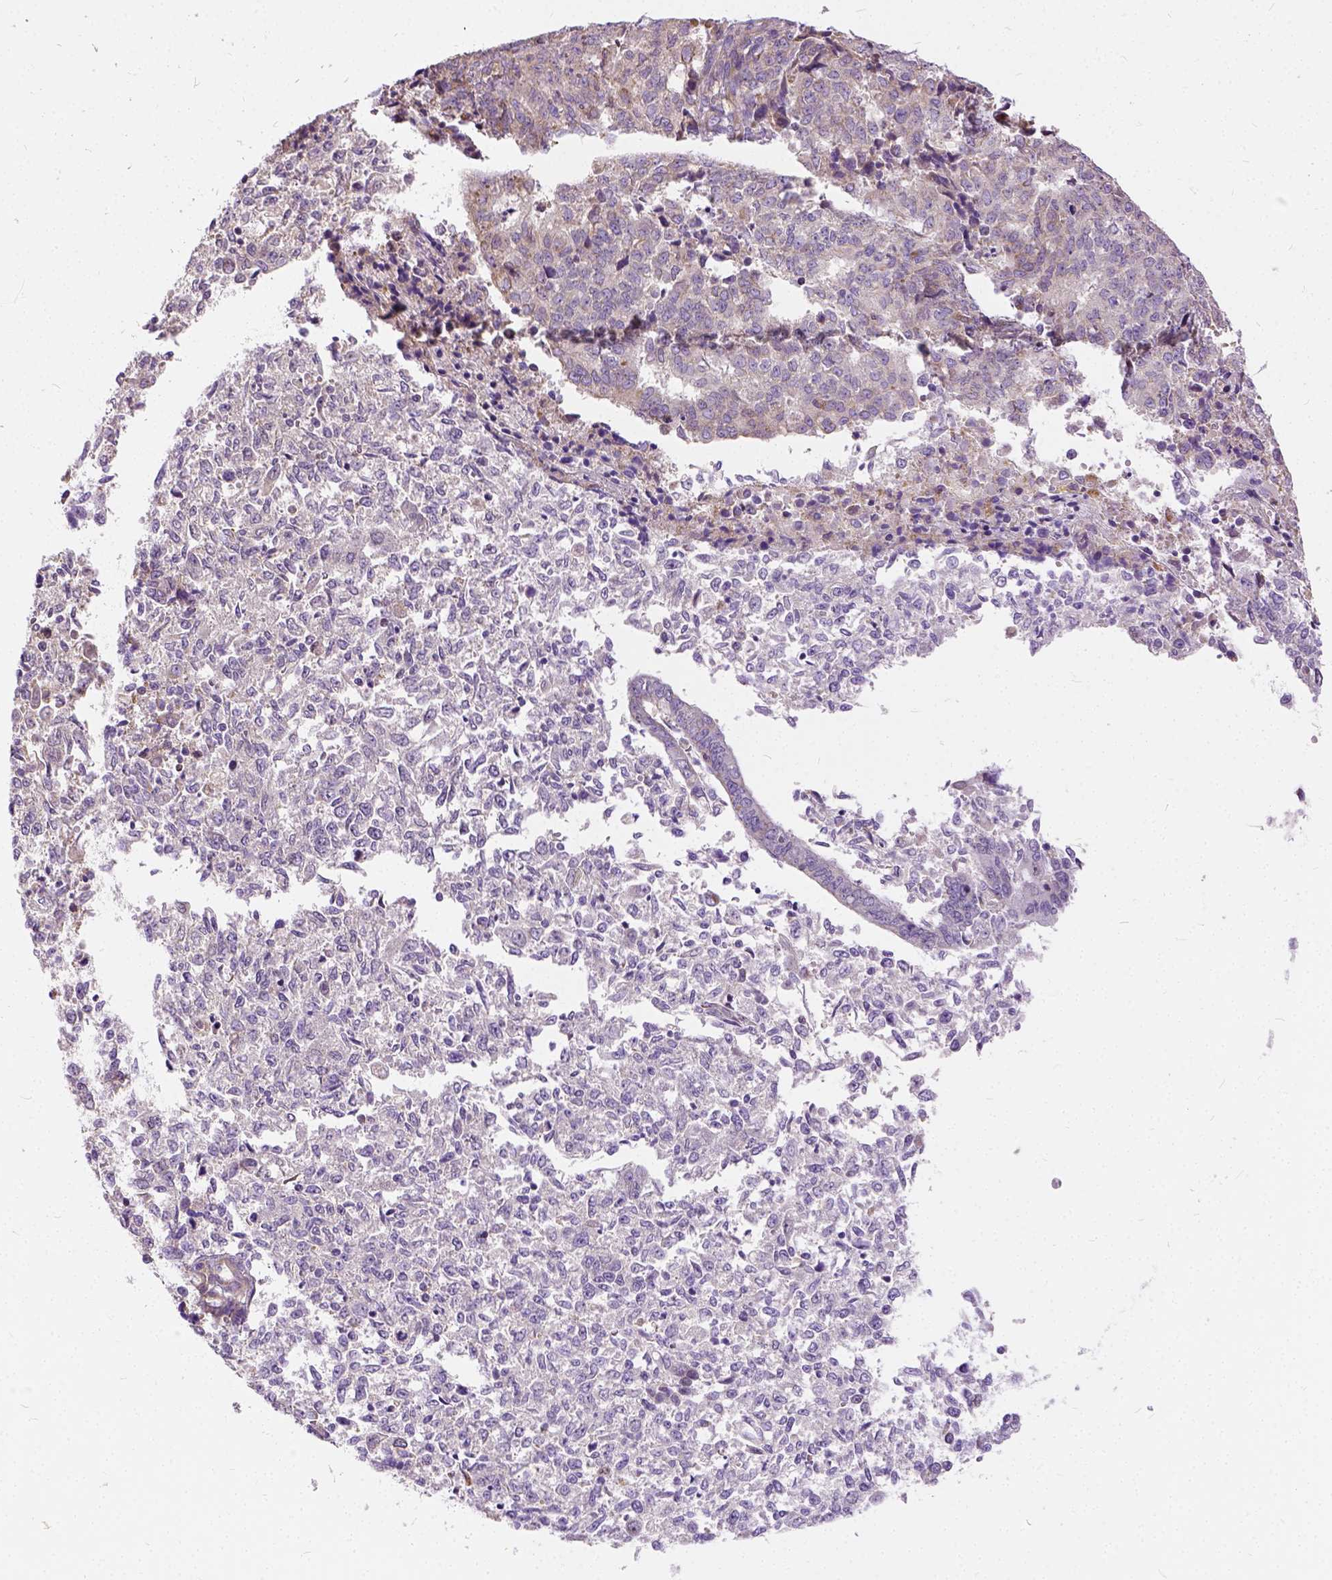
{"staining": {"intensity": "negative", "quantity": "none", "location": "none"}, "tissue": "endometrial cancer", "cell_type": "Tumor cells", "image_type": "cancer", "snomed": [{"axis": "morphology", "description": "Adenocarcinoma, NOS"}, {"axis": "topography", "description": "Endometrium"}], "caption": "Immunohistochemical staining of endometrial cancer (adenocarcinoma) shows no significant positivity in tumor cells. (DAB IHC with hematoxylin counter stain).", "gene": "CADM4", "patient": {"sex": "female", "age": 50}}